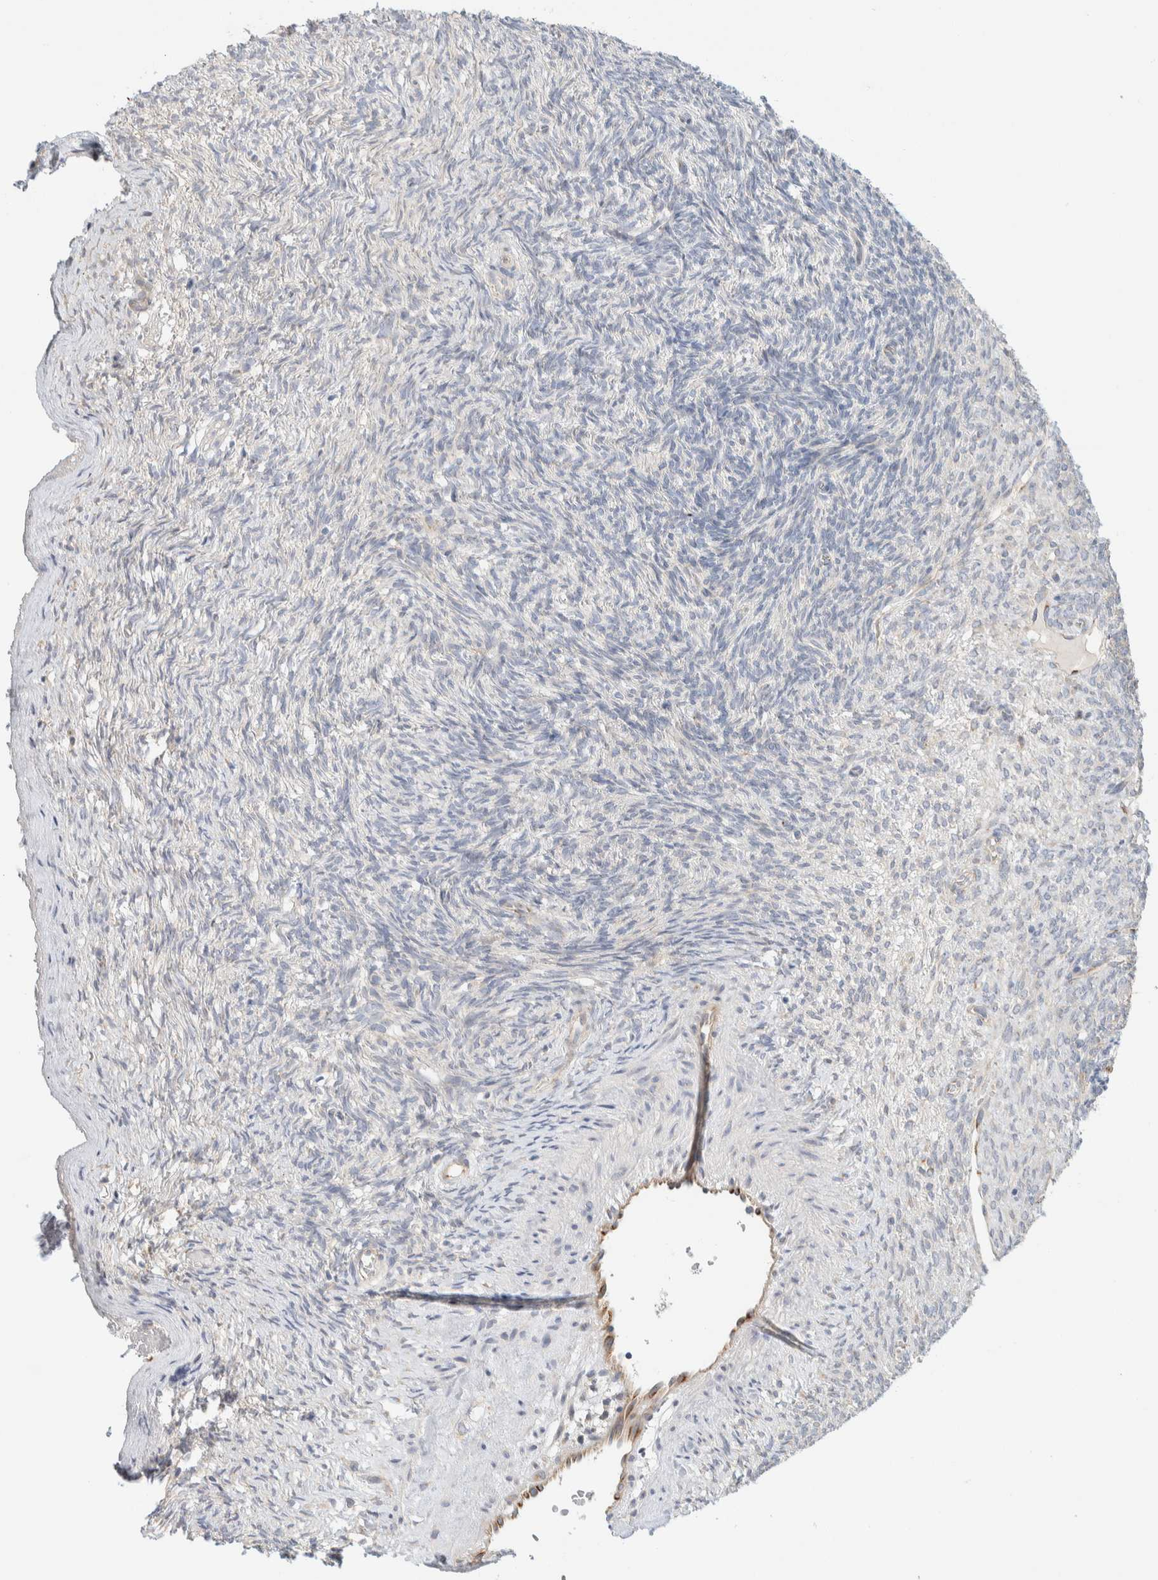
{"staining": {"intensity": "weak", "quantity": ">75%", "location": "cytoplasmic/membranous"}, "tissue": "ovary", "cell_type": "Follicle cells", "image_type": "normal", "snomed": [{"axis": "morphology", "description": "Normal tissue, NOS"}, {"axis": "topography", "description": "Ovary"}], "caption": "Unremarkable ovary was stained to show a protein in brown. There is low levels of weak cytoplasmic/membranous positivity in about >75% of follicle cells. (Brightfield microscopy of DAB IHC at high magnification).", "gene": "TMEM184B", "patient": {"sex": "female", "age": 34}}